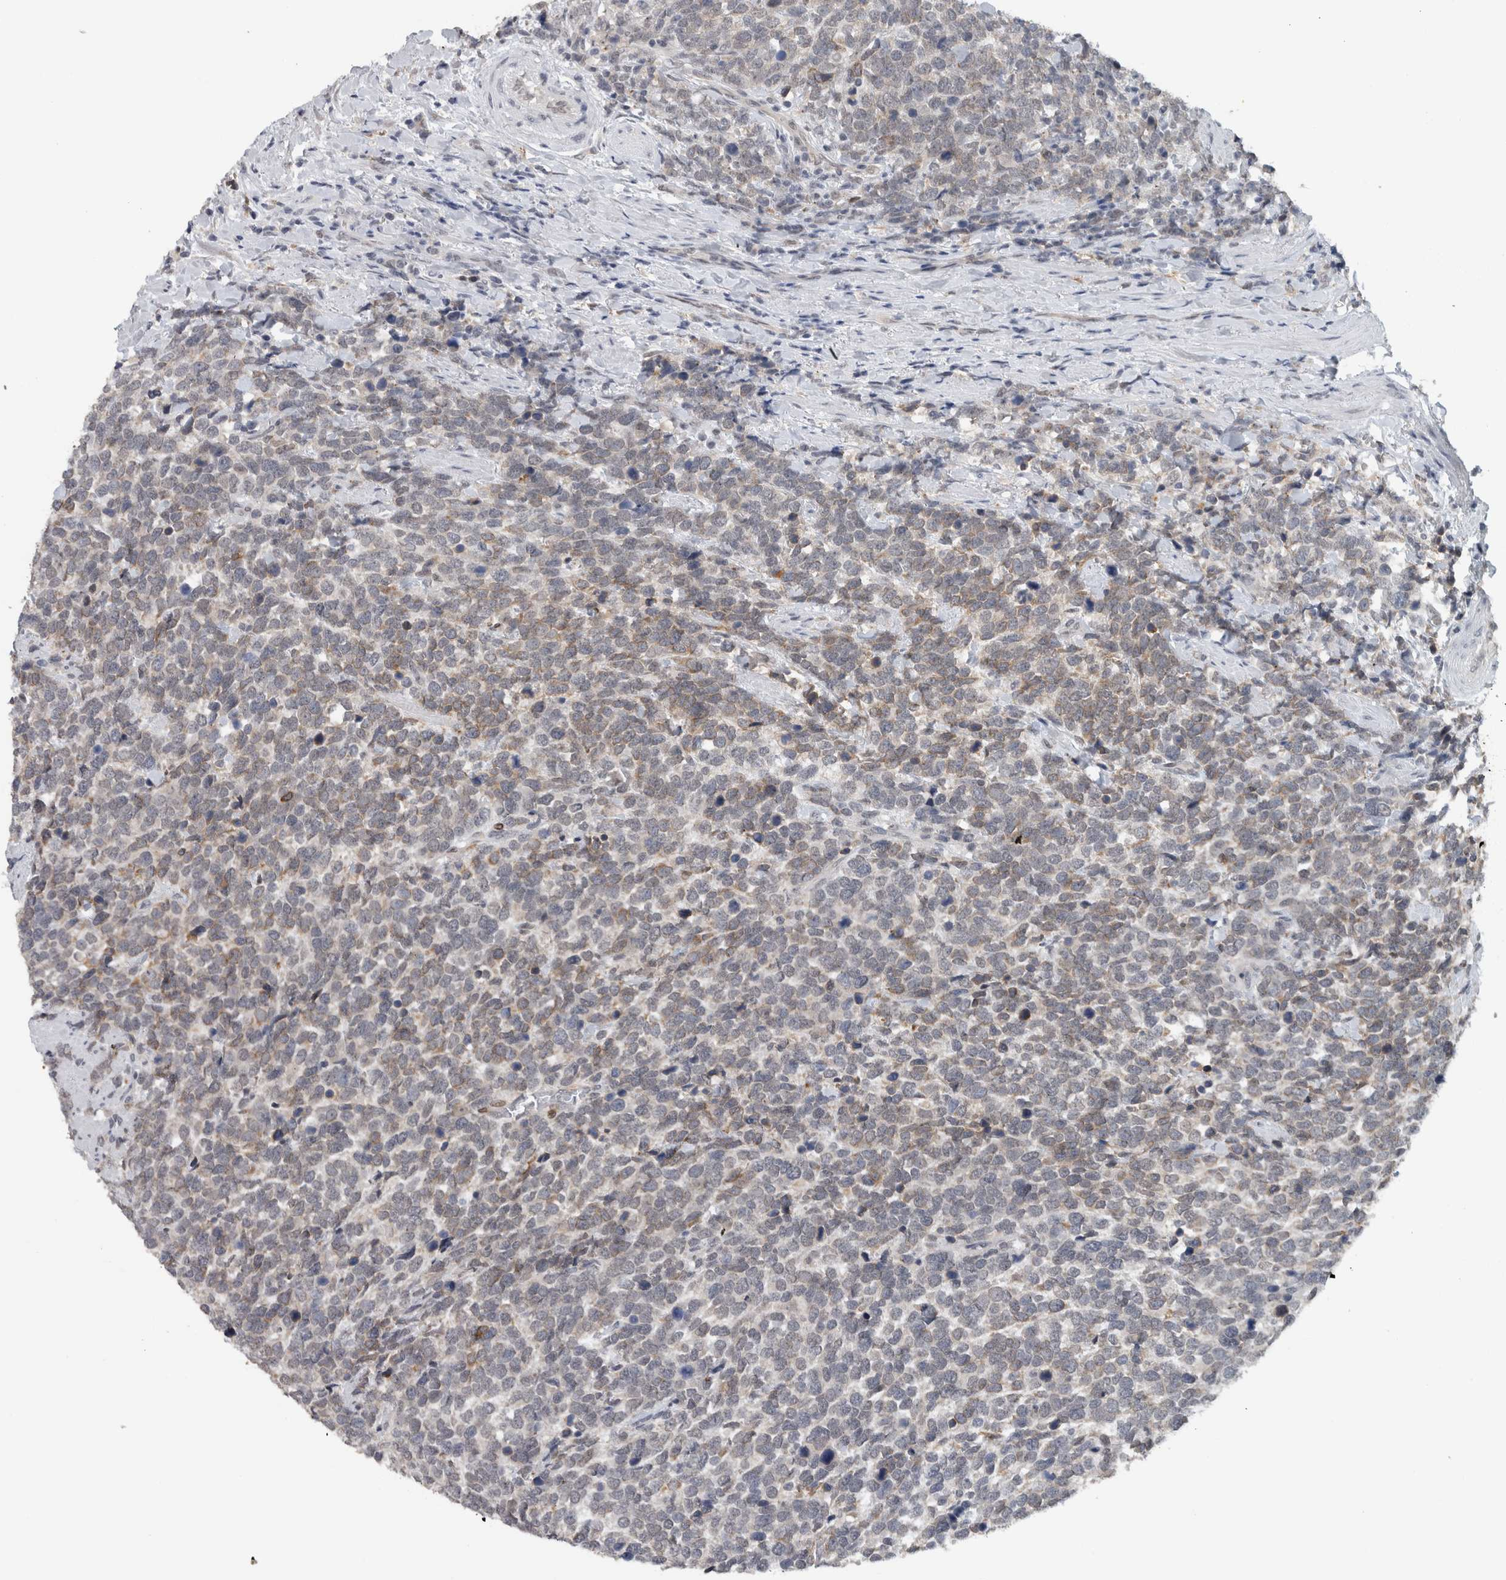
{"staining": {"intensity": "weak", "quantity": "<25%", "location": "cytoplasmic/membranous"}, "tissue": "urothelial cancer", "cell_type": "Tumor cells", "image_type": "cancer", "snomed": [{"axis": "morphology", "description": "Urothelial carcinoma, High grade"}, {"axis": "topography", "description": "Urinary bladder"}], "caption": "Immunohistochemical staining of human high-grade urothelial carcinoma demonstrates no significant staining in tumor cells.", "gene": "PRXL2A", "patient": {"sex": "female", "age": 82}}